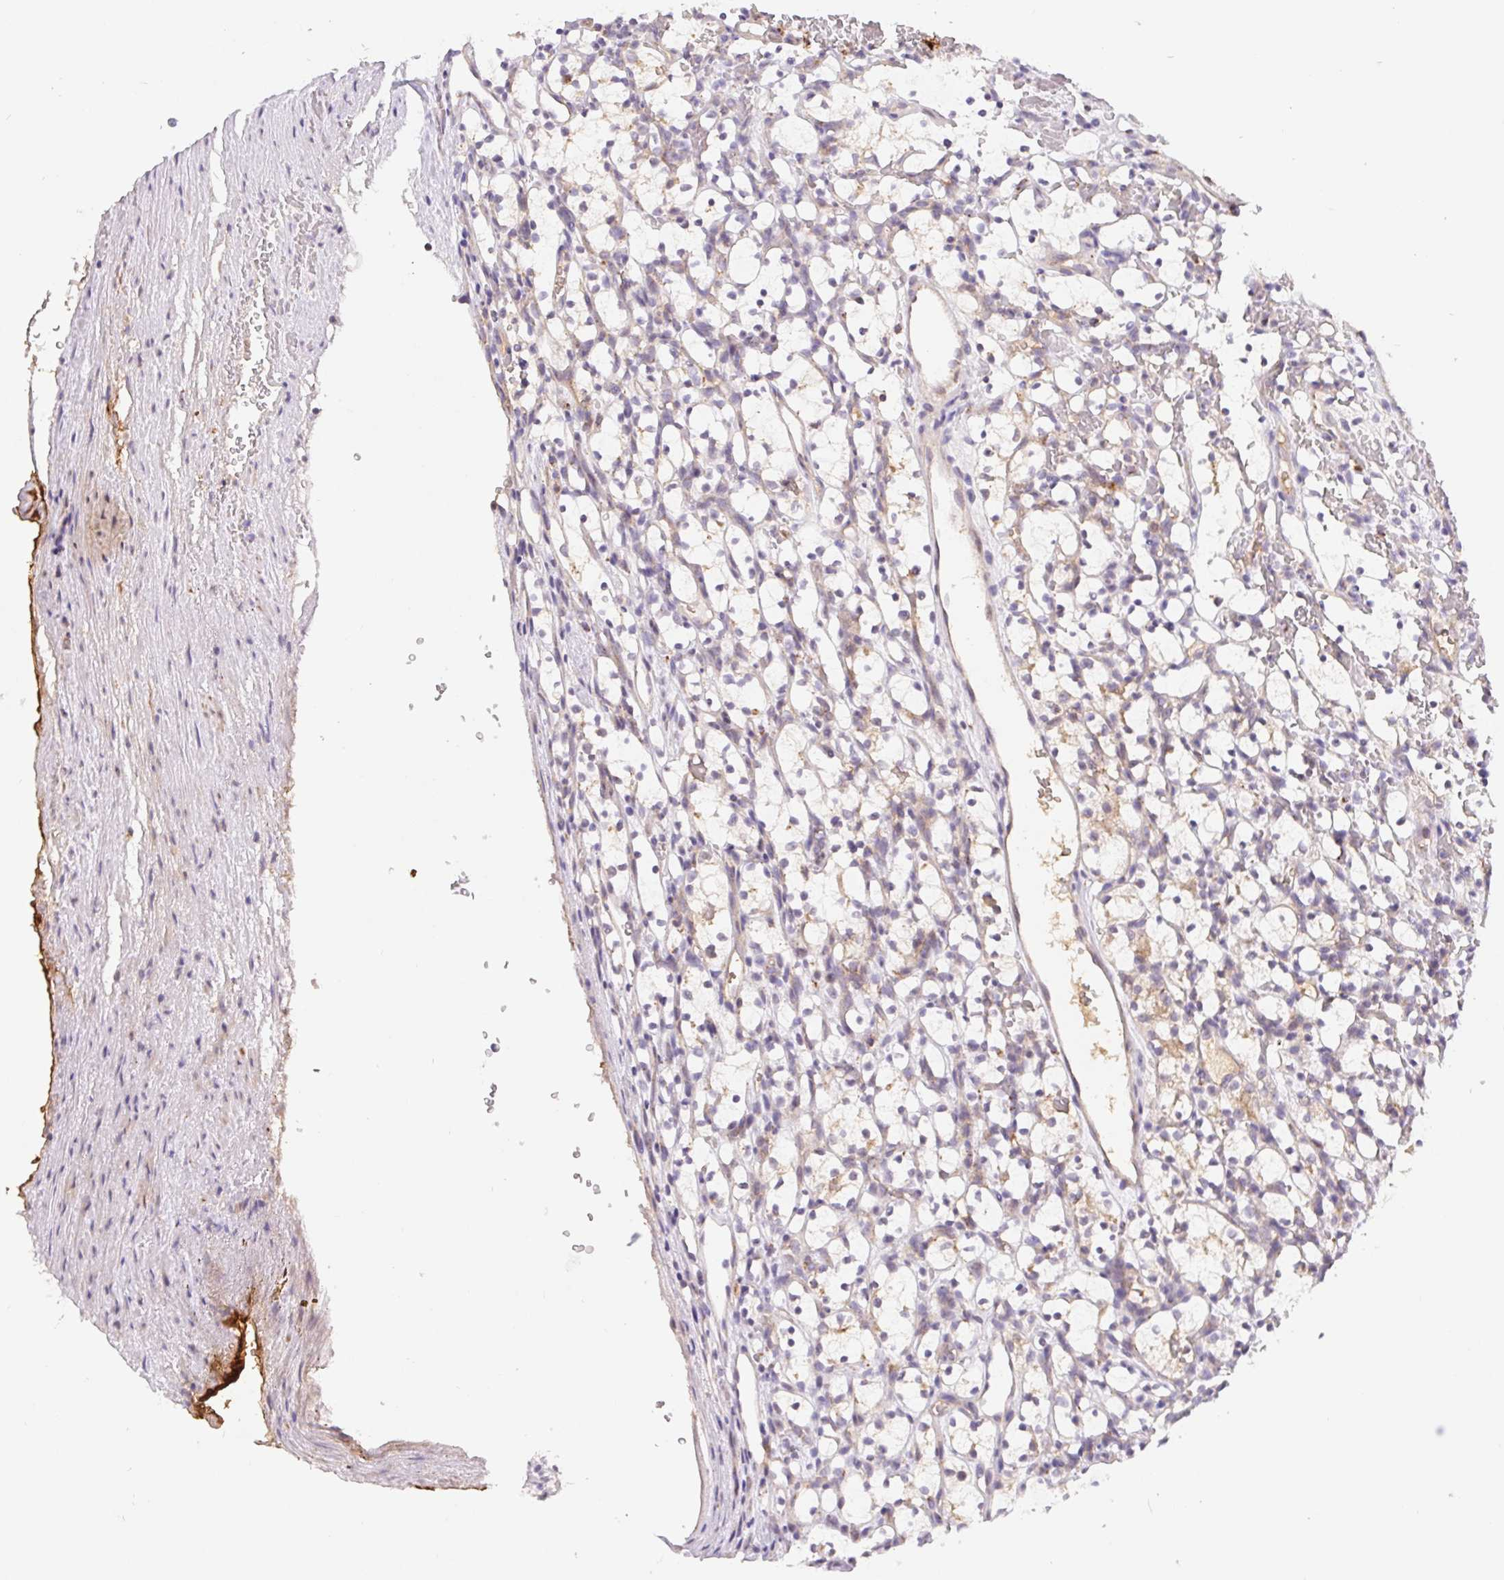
{"staining": {"intensity": "negative", "quantity": "none", "location": "none"}, "tissue": "renal cancer", "cell_type": "Tumor cells", "image_type": "cancer", "snomed": [{"axis": "morphology", "description": "Adenocarcinoma, NOS"}, {"axis": "topography", "description": "Kidney"}], "caption": "Immunohistochemistry micrograph of renal cancer stained for a protein (brown), which displays no expression in tumor cells. (DAB immunohistochemistry, high magnification).", "gene": "EMC6", "patient": {"sex": "female", "age": 69}}